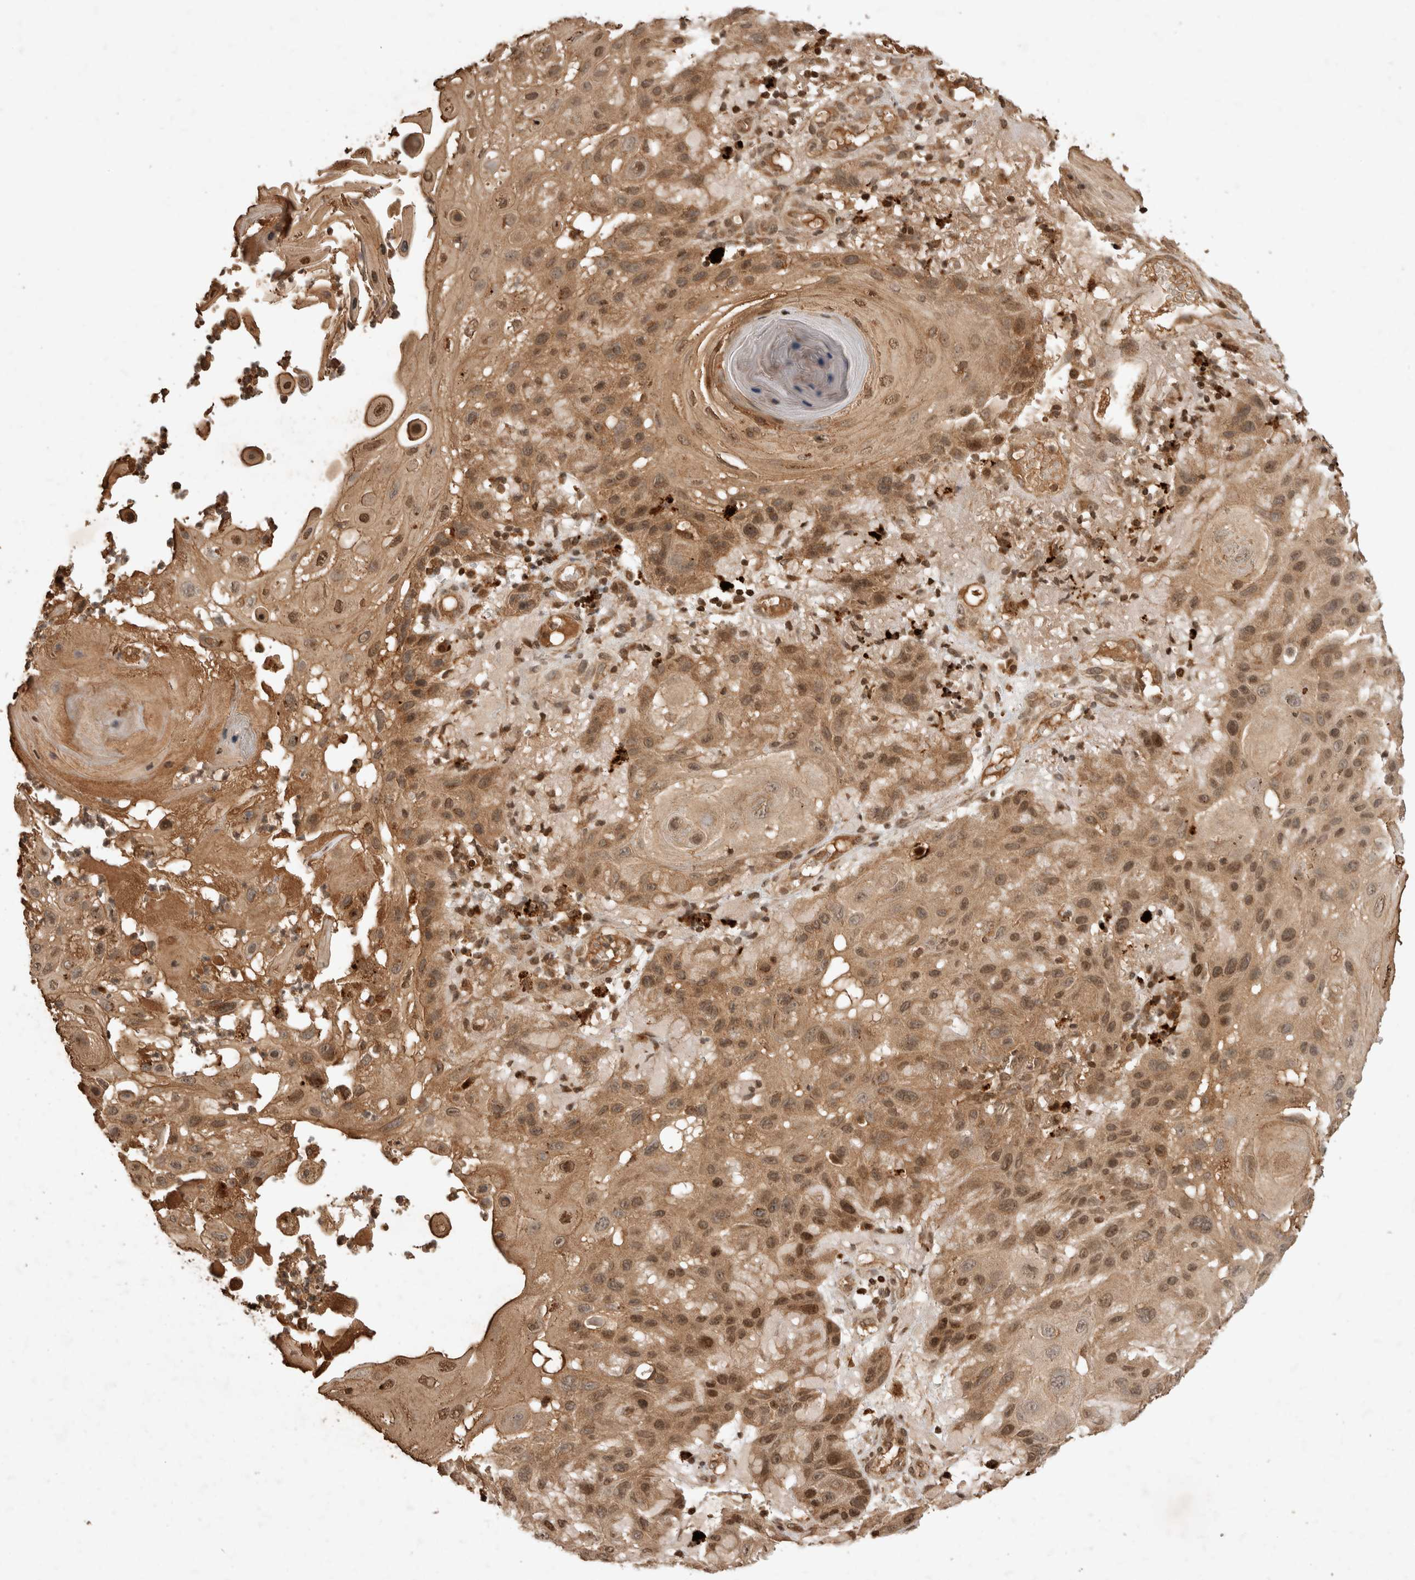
{"staining": {"intensity": "moderate", "quantity": ">75%", "location": "cytoplasmic/membranous,nuclear"}, "tissue": "skin cancer", "cell_type": "Tumor cells", "image_type": "cancer", "snomed": [{"axis": "morphology", "description": "Normal tissue, NOS"}, {"axis": "morphology", "description": "Squamous cell carcinoma, NOS"}, {"axis": "topography", "description": "Skin"}], "caption": "Squamous cell carcinoma (skin) stained with a brown dye reveals moderate cytoplasmic/membranous and nuclear positive staining in approximately >75% of tumor cells.", "gene": "FAM221A", "patient": {"sex": "female", "age": 96}}